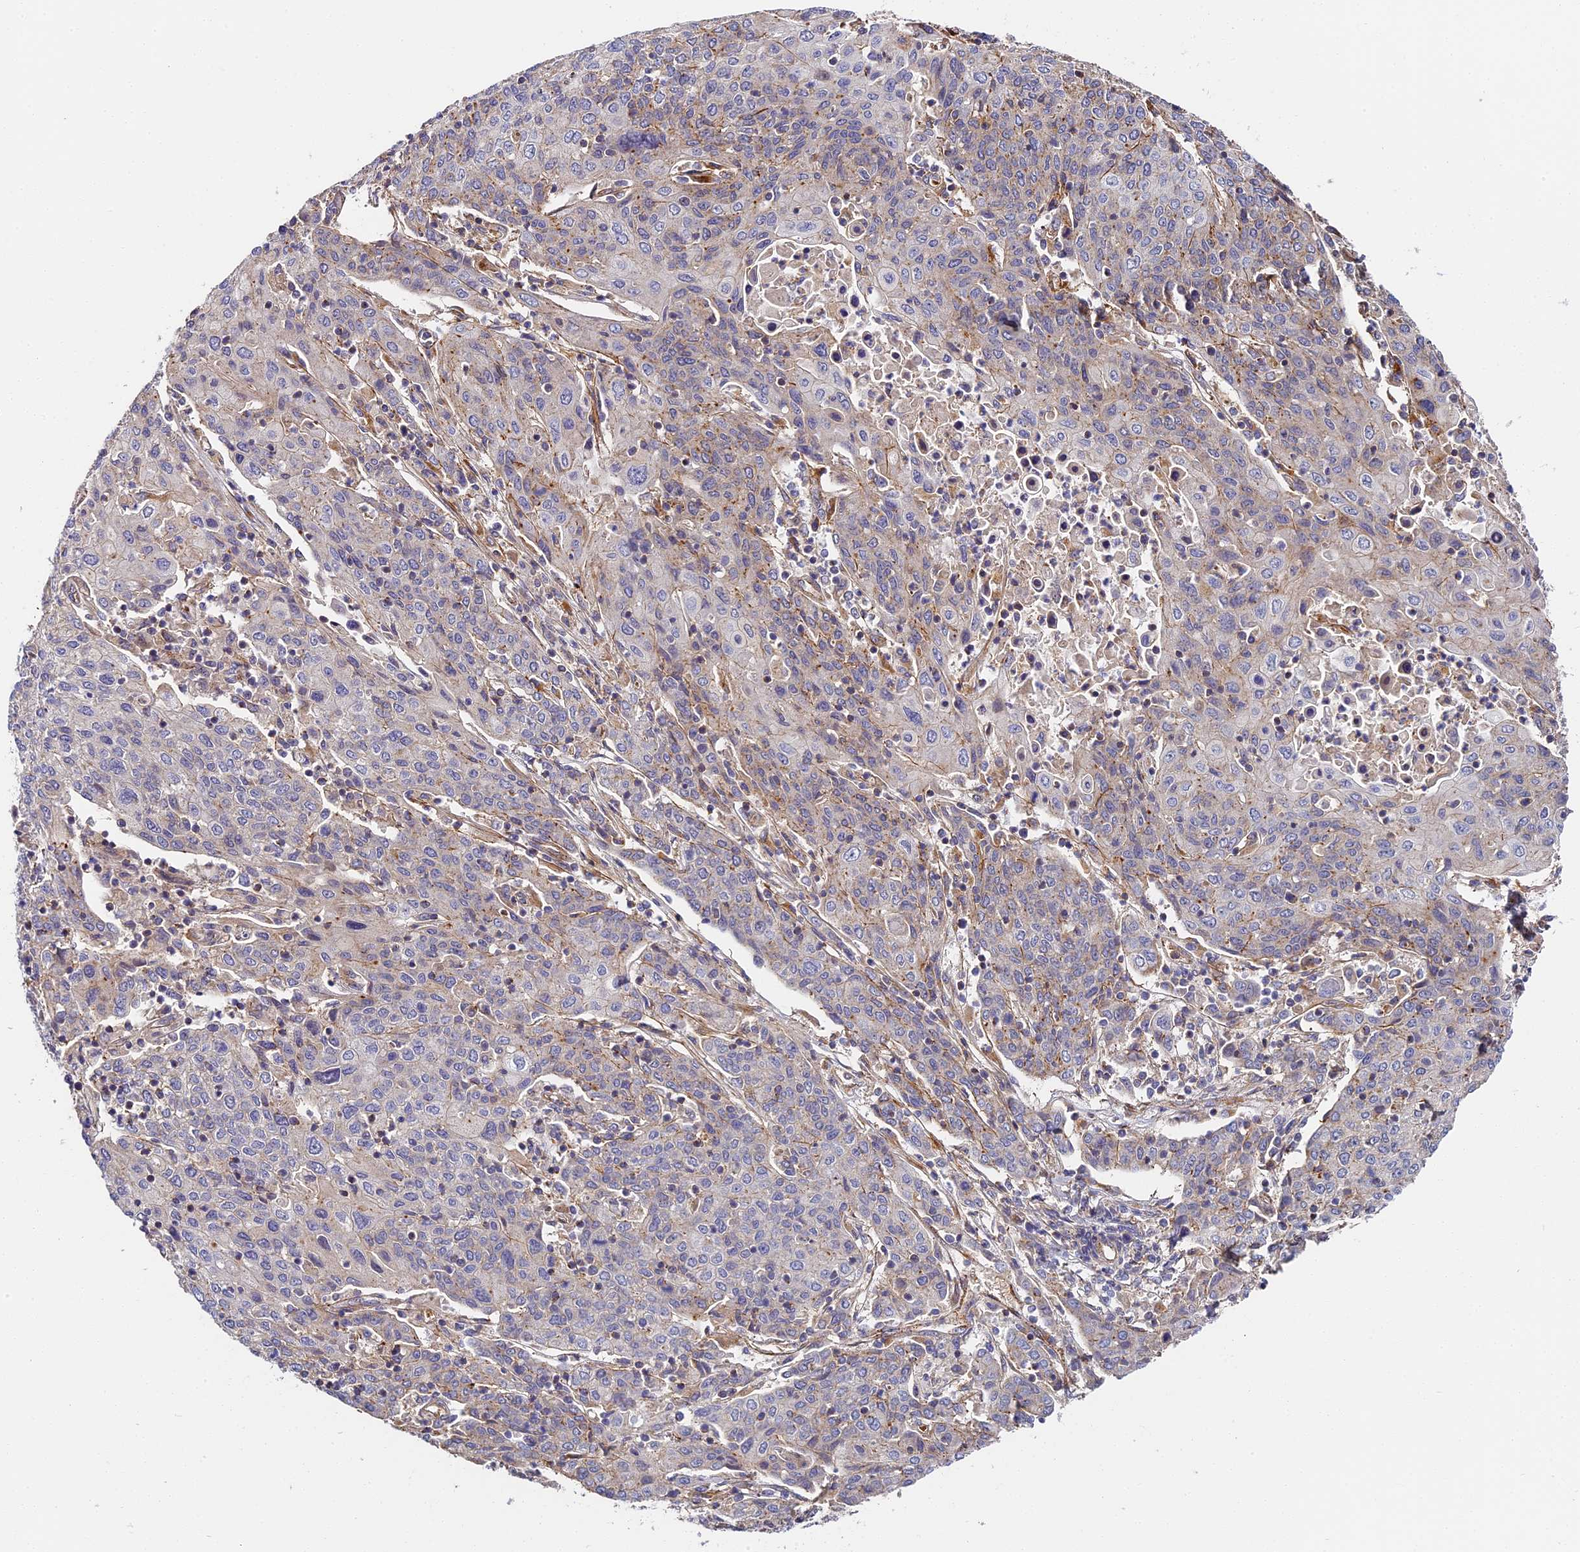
{"staining": {"intensity": "negative", "quantity": "none", "location": "none"}, "tissue": "cervical cancer", "cell_type": "Tumor cells", "image_type": "cancer", "snomed": [{"axis": "morphology", "description": "Squamous cell carcinoma, NOS"}, {"axis": "topography", "description": "Cervix"}], "caption": "Photomicrograph shows no protein positivity in tumor cells of squamous cell carcinoma (cervical) tissue. The staining was performed using DAB (3,3'-diaminobenzidine) to visualize the protein expression in brown, while the nuclei were stained in blue with hematoxylin (Magnification: 20x).", "gene": "MISP3", "patient": {"sex": "female", "age": 67}}